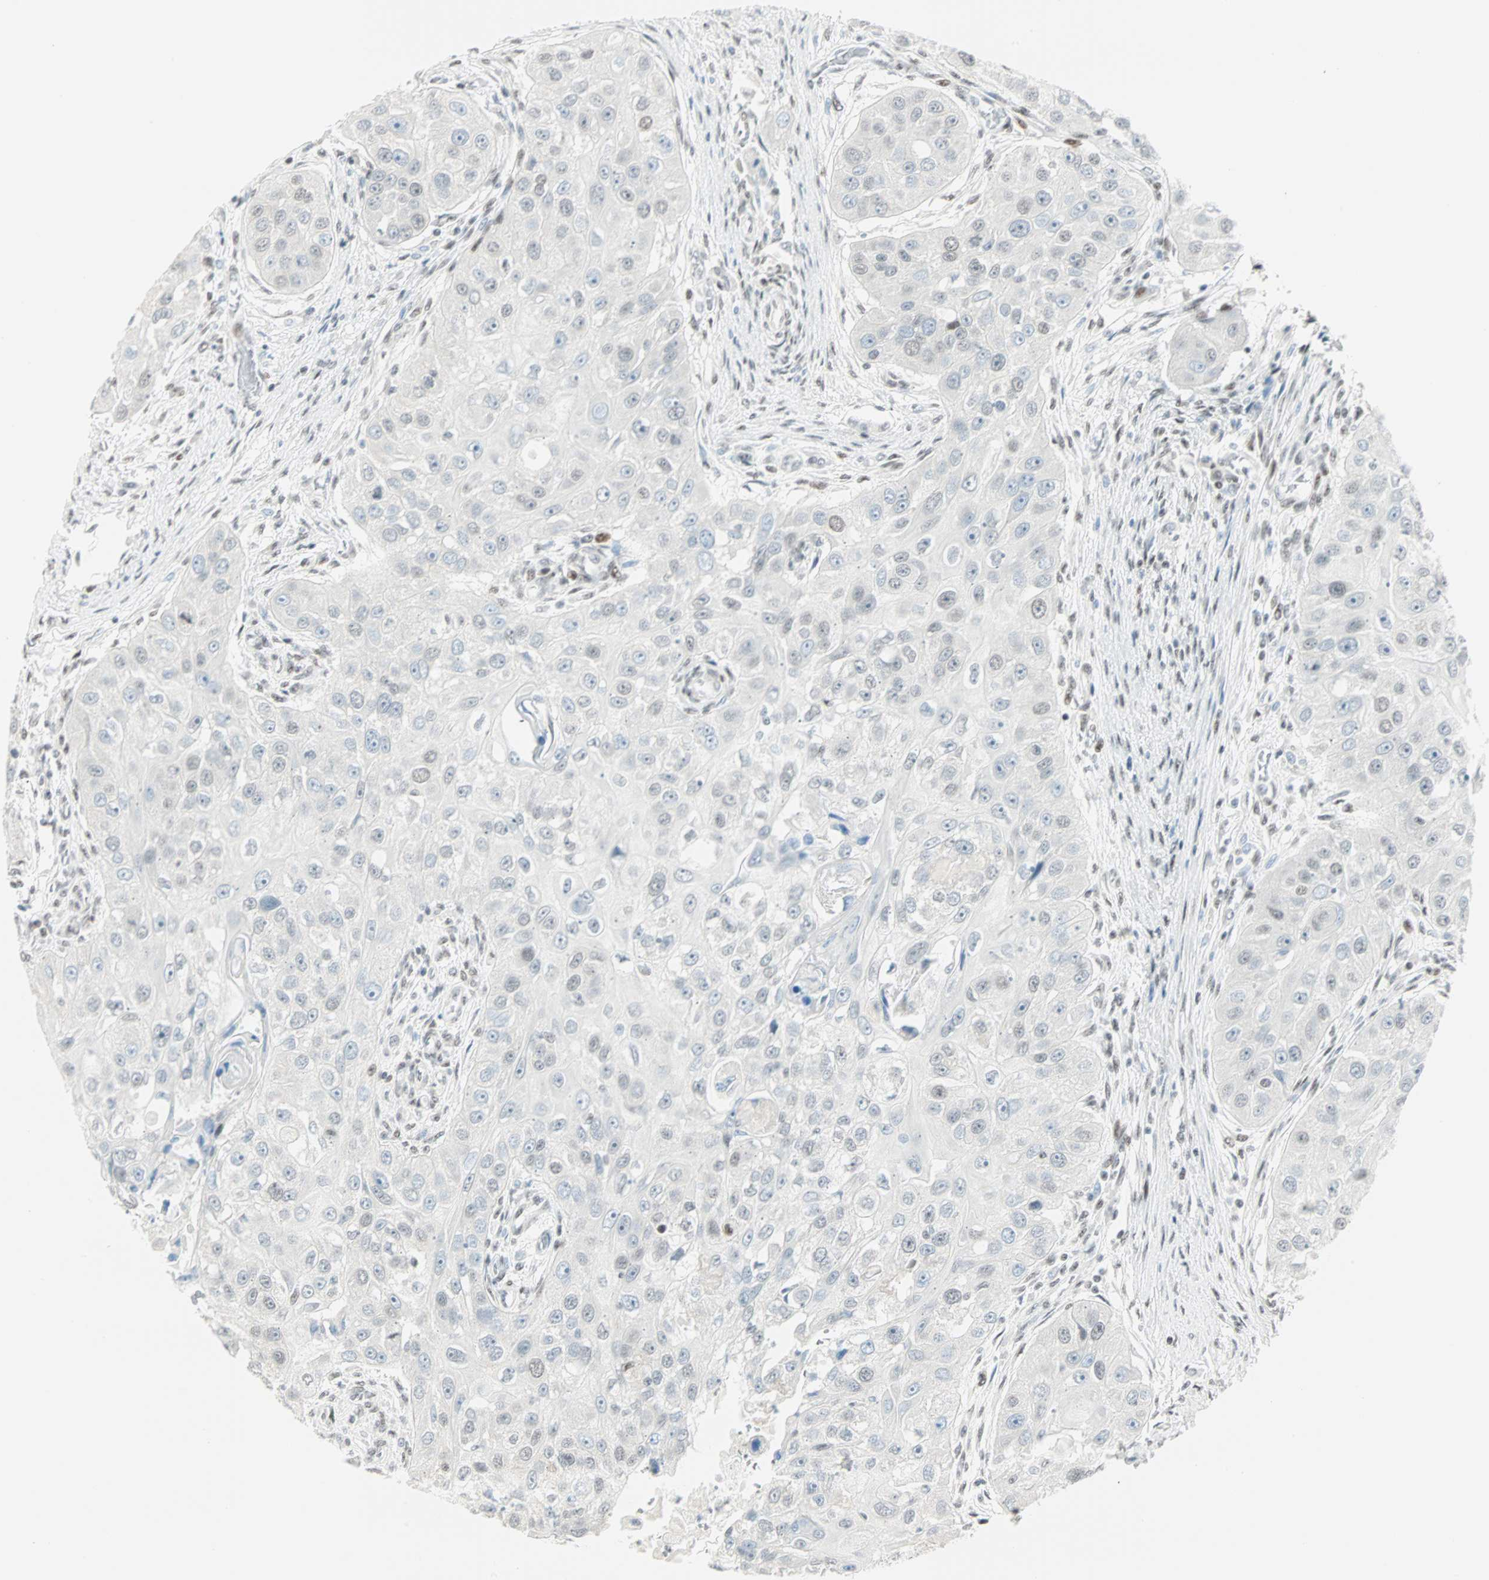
{"staining": {"intensity": "negative", "quantity": "none", "location": "none"}, "tissue": "head and neck cancer", "cell_type": "Tumor cells", "image_type": "cancer", "snomed": [{"axis": "morphology", "description": "Normal tissue, NOS"}, {"axis": "morphology", "description": "Squamous cell carcinoma, NOS"}, {"axis": "topography", "description": "Skeletal muscle"}, {"axis": "topography", "description": "Head-Neck"}], "caption": "Immunohistochemistry of head and neck squamous cell carcinoma exhibits no expression in tumor cells.", "gene": "PKNOX1", "patient": {"sex": "male", "age": 51}}